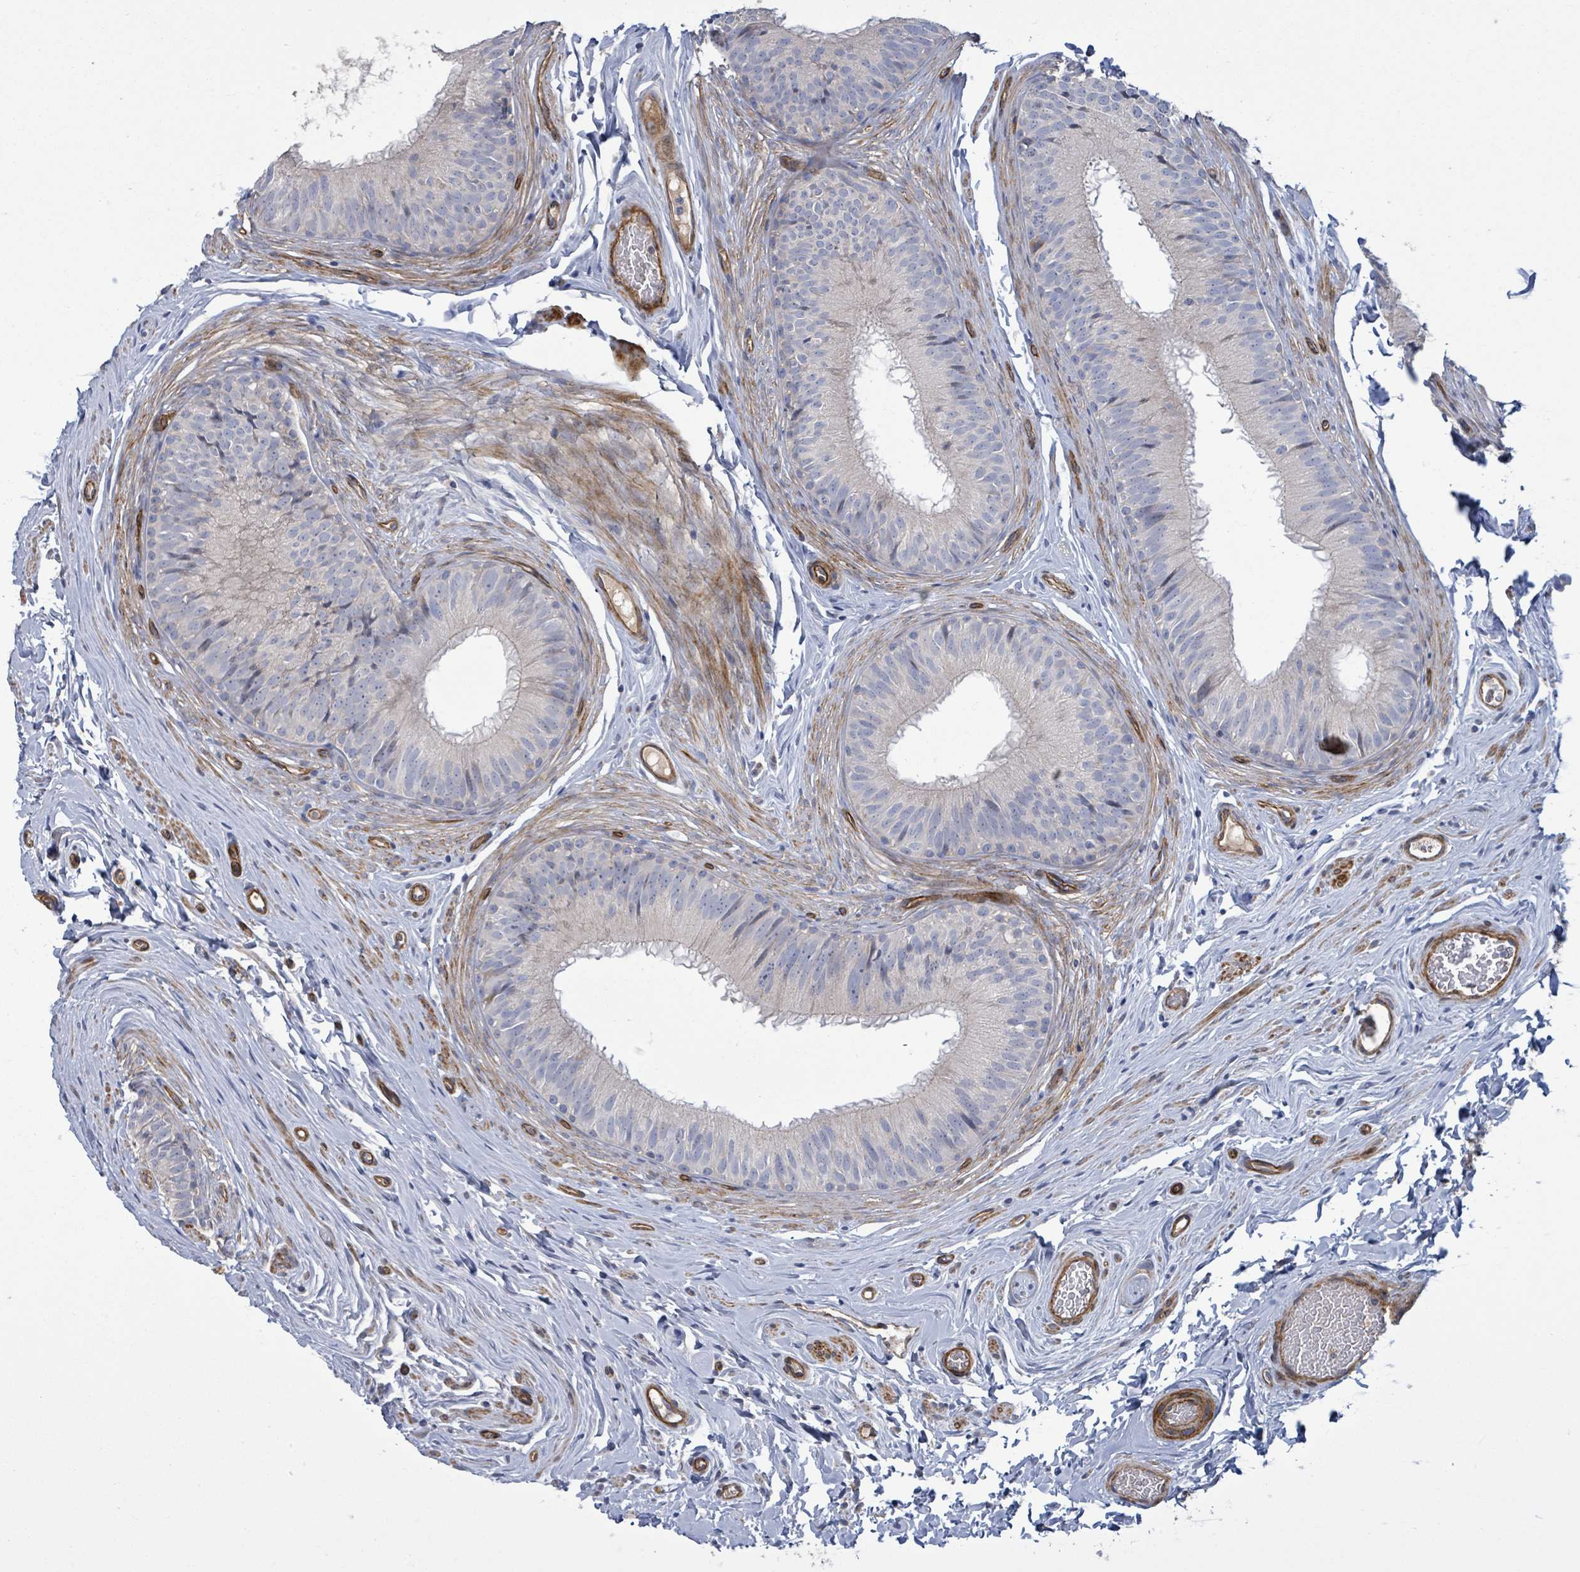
{"staining": {"intensity": "negative", "quantity": "none", "location": "none"}, "tissue": "epididymis", "cell_type": "Glandular cells", "image_type": "normal", "snomed": [{"axis": "morphology", "description": "Normal tissue, NOS"}, {"axis": "topography", "description": "Epididymis, spermatic cord, NOS"}], "caption": "Immunohistochemistry (IHC) histopathology image of unremarkable epididymis: human epididymis stained with DAB (3,3'-diaminobenzidine) displays no significant protein expression in glandular cells.", "gene": "KANK3", "patient": {"sex": "male", "age": 25}}